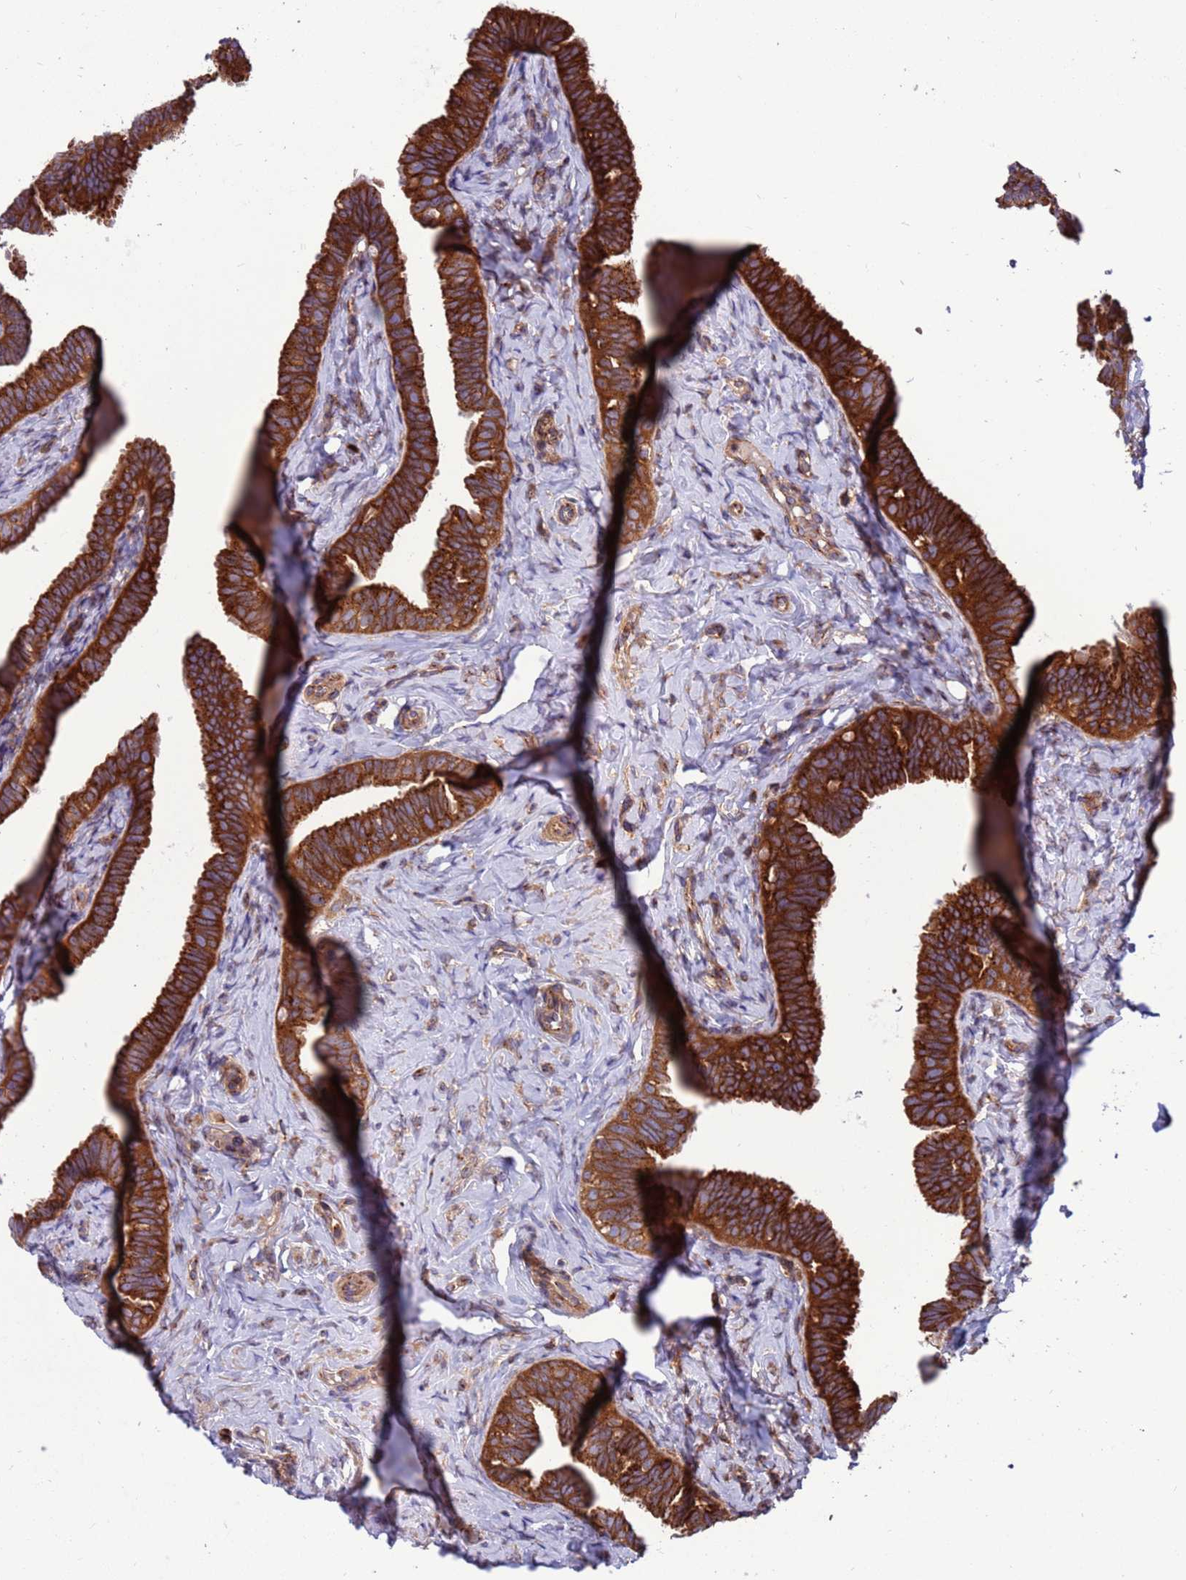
{"staining": {"intensity": "strong", "quantity": ">75%", "location": "cytoplasmic/membranous"}, "tissue": "fallopian tube", "cell_type": "Glandular cells", "image_type": "normal", "snomed": [{"axis": "morphology", "description": "Normal tissue, NOS"}, {"axis": "topography", "description": "Fallopian tube"}], "caption": "IHC staining of unremarkable fallopian tube, which displays high levels of strong cytoplasmic/membranous positivity in about >75% of glandular cells indicating strong cytoplasmic/membranous protein positivity. The staining was performed using DAB (3,3'-diaminobenzidine) (brown) for protein detection and nuclei were counterstained in hematoxylin (blue).", "gene": "ZC3HAV1", "patient": {"sex": "female", "age": 39}}